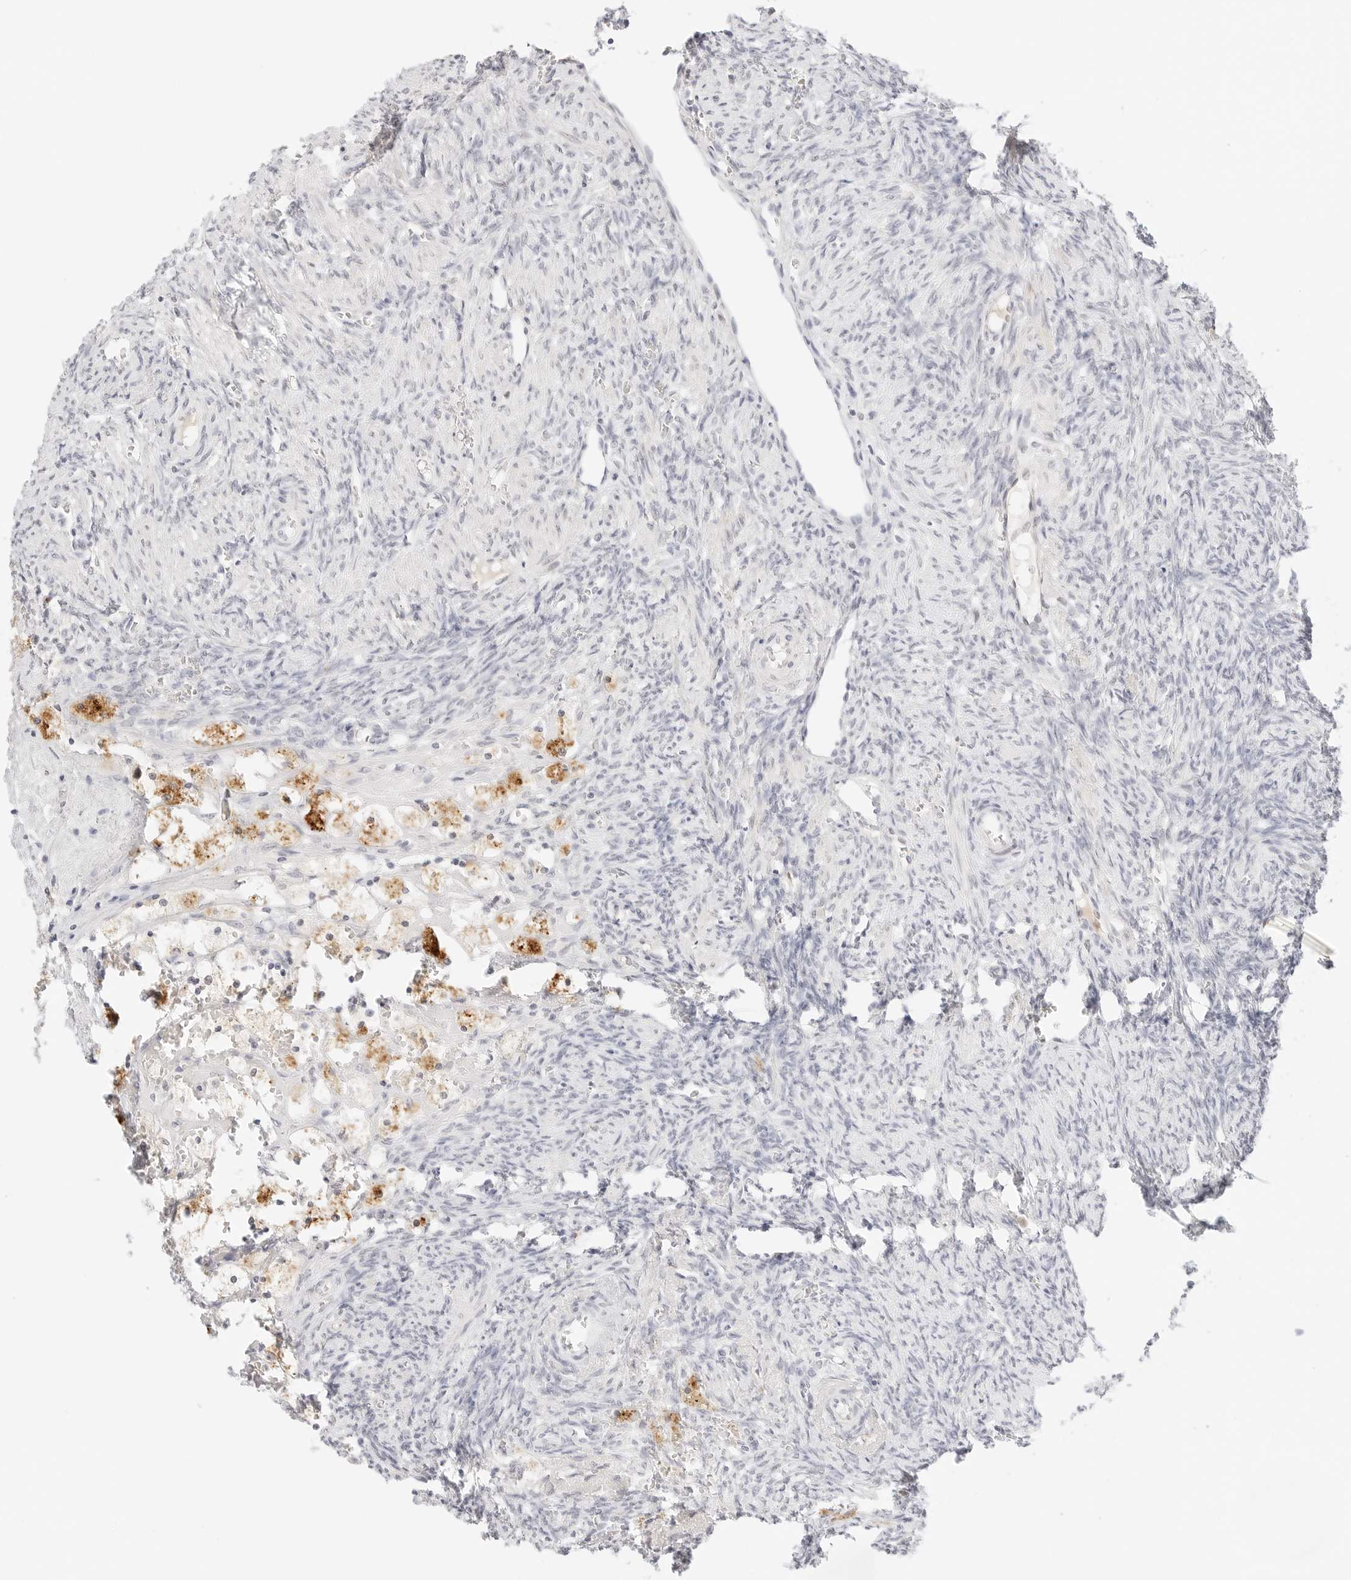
{"staining": {"intensity": "negative", "quantity": "none", "location": "none"}, "tissue": "ovary", "cell_type": "Ovarian stroma cells", "image_type": "normal", "snomed": [{"axis": "morphology", "description": "Normal tissue, NOS"}, {"axis": "topography", "description": "Ovary"}], "caption": "Ovarian stroma cells show no significant positivity in benign ovary. Brightfield microscopy of IHC stained with DAB (3,3'-diaminobenzidine) (brown) and hematoxylin (blue), captured at high magnification.", "gene": "XKR4", "patient": {"sex": "female", "age": 41}}